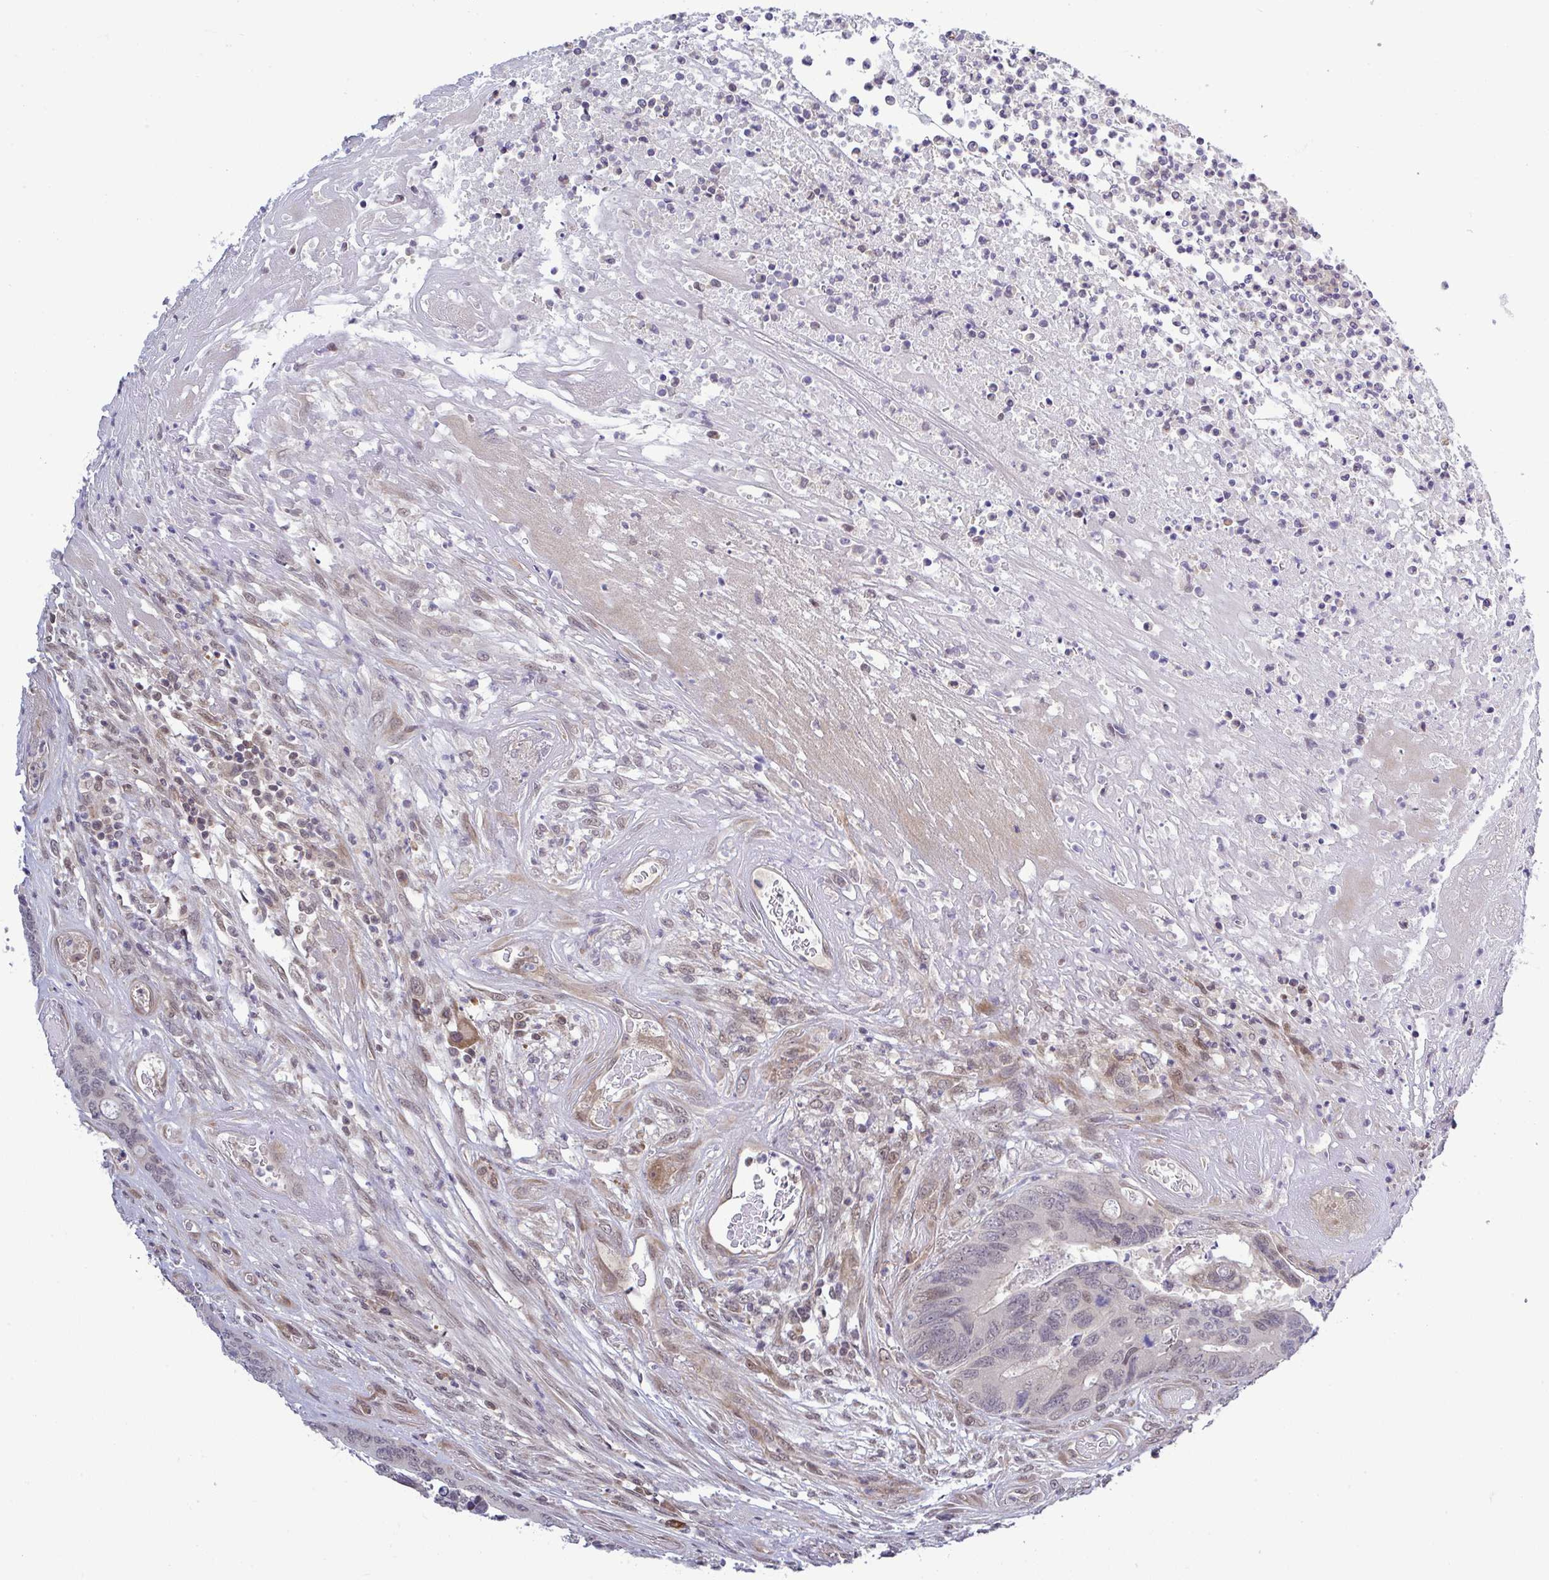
{"staining": {"intensity": "weak", "quantity": "25%-75%", "location": "nuclear"}, "tissue": "colorectal cancer", "cell_type": "Tumor cells", "image_type": "cancer", "snomed": [{"axis": "morphology", "description": "Adenocarcinoma, NOS"}, {"axis": "topography", "description": "Colon"}], "caption": "The image reveals staining of colorectal cancer, revealing weak nuclear protein expression (brown color) within tumor cells.", "gene": "C9orf64", "patient": {"sex": "female", "age": 67}}